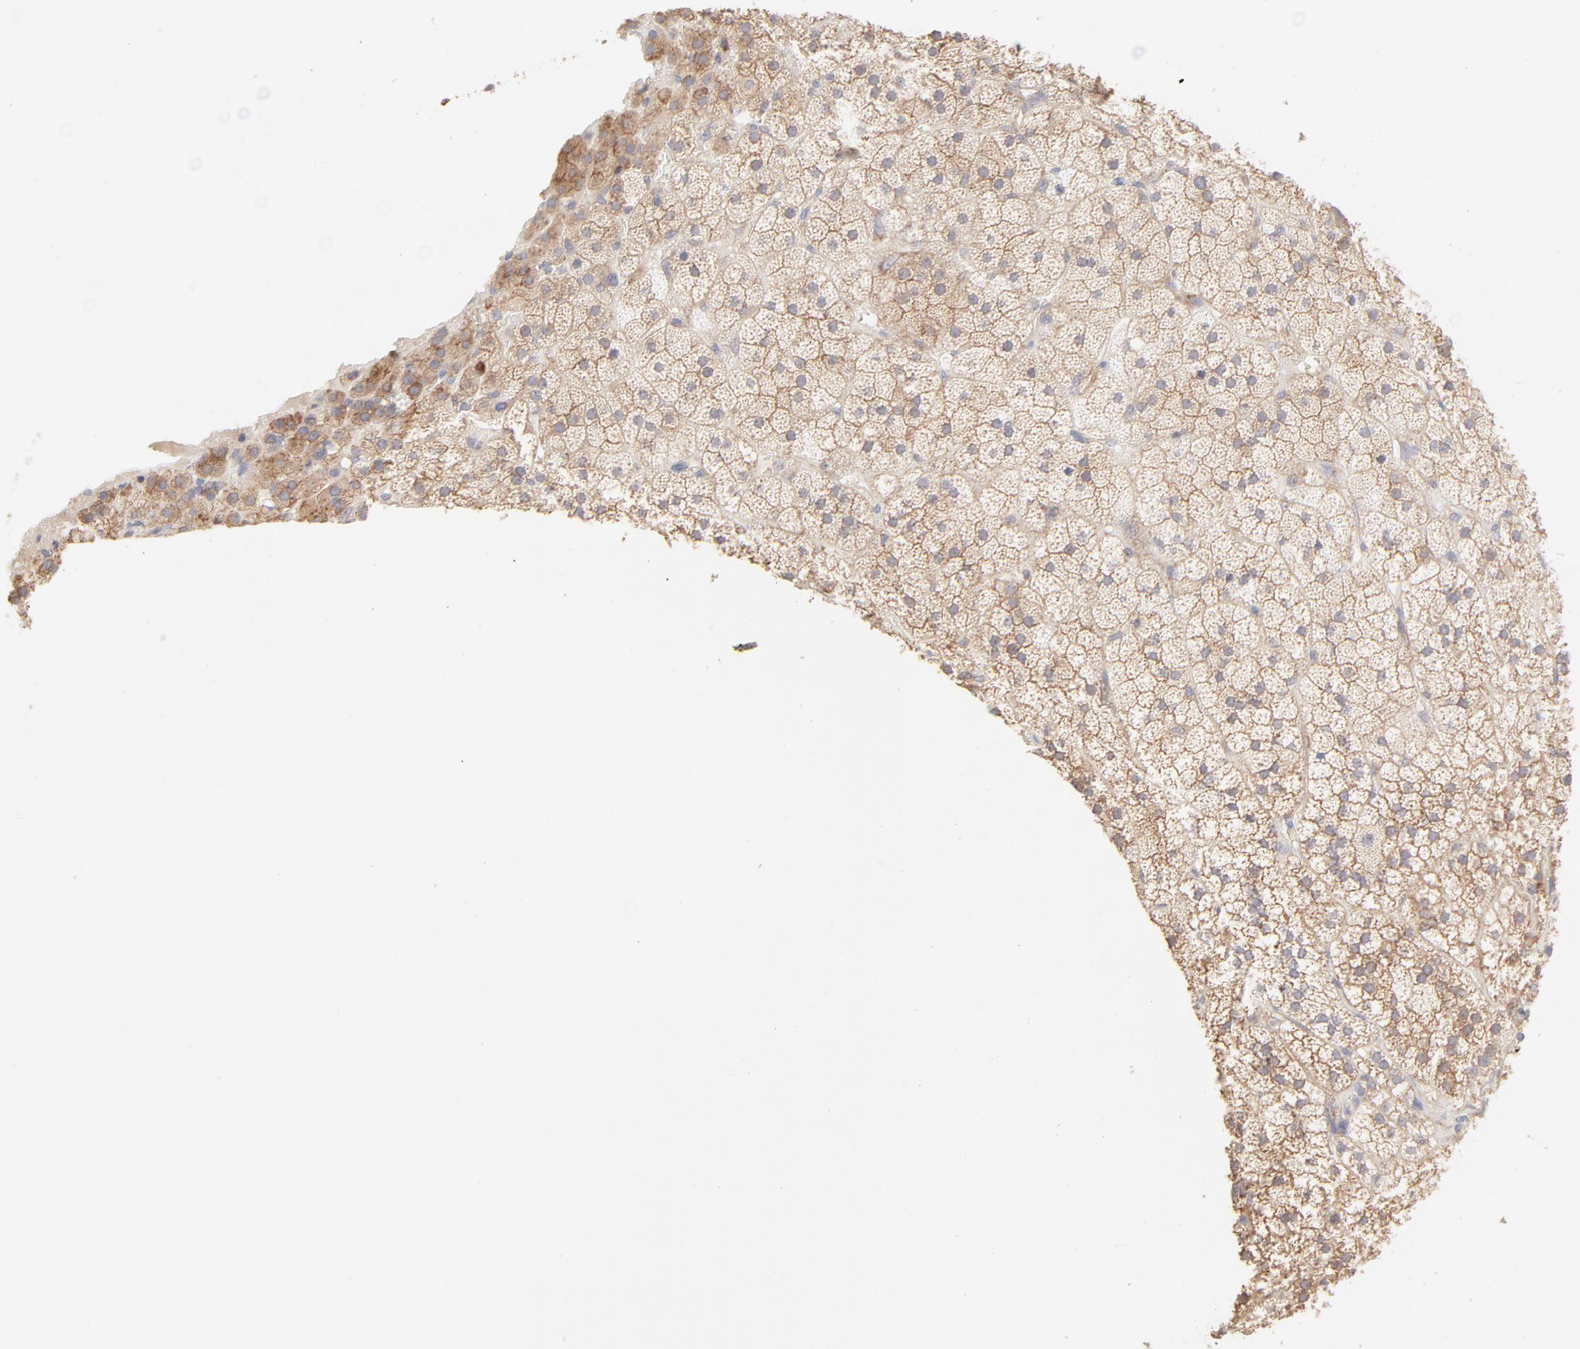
{"staining": {"intensity": "strong", "quantity": ">75%", "location": "cytoplasmic/membranous"}, "tissue": "adrenal gland", "cell_type": "Glandular cells", "image_type": "normal", "snomed": [{"axis": "morphology", "description": "Normal tissue, NOS"}, {"axis": "topography", "description": "Adrenal gland"}], "caption": "Benign adrenal gland shows strong cytoplasmic/membranous staining in about >75% of glandular cells, visualized by immunohistochemistry.", "gene": "RPS21", "patient": {"sex": "male", "age": 35}}